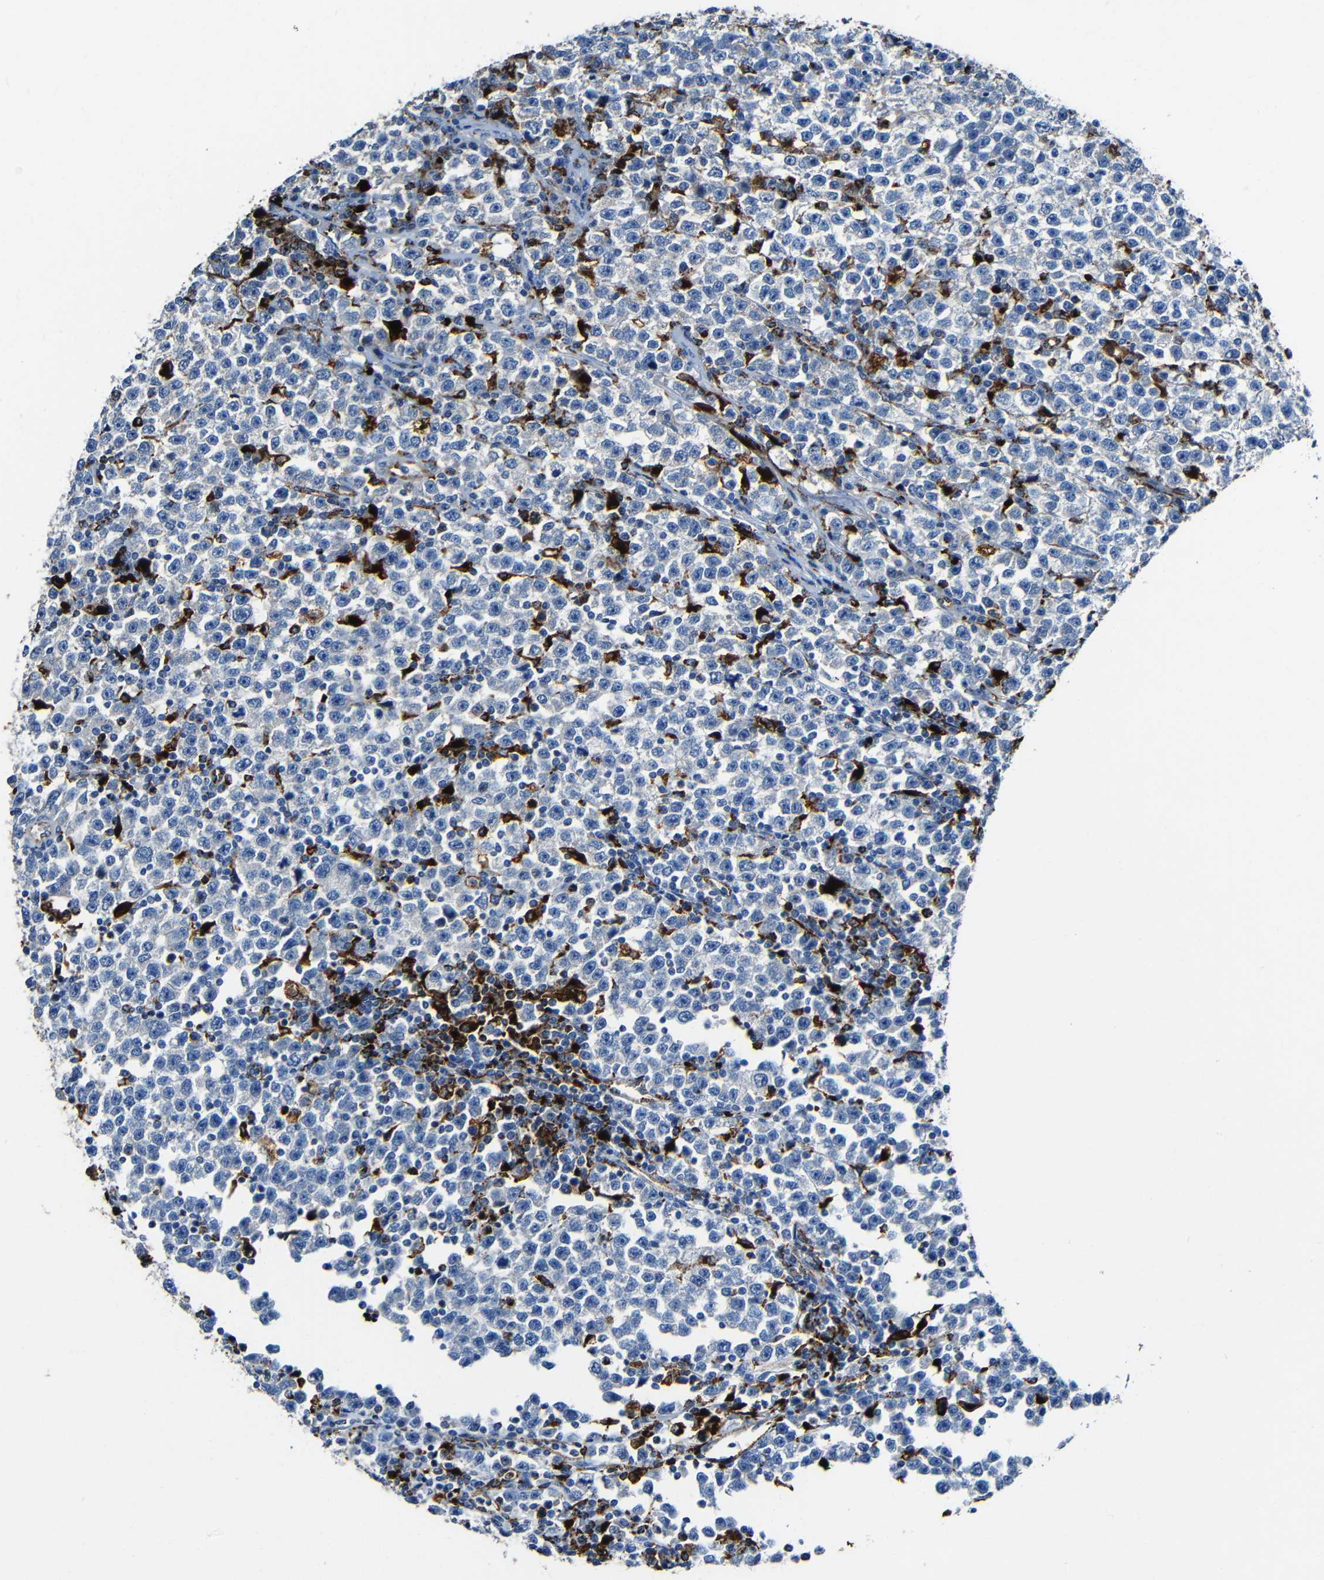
{"staining": {"intensity": "negative", "quantity": "none", "location": "none"}, "tissue": "testis cancer", "cell_type": "Tumor cells", "image_type": "cancer", "snomed": [{"axis": "morphology", "description": "Seminoma, NOS"}, {"axis": "topography", "description": "Testis"}], "caption": "Immunohistochemistry (IHC) histopathology image of neoplastic tissue: testis cancer stained with DAB demonstrates no significant protein positivity in tumor cells.", "gene": "HLA-DMA", "patient": {"sex": "male", "age": 43}}